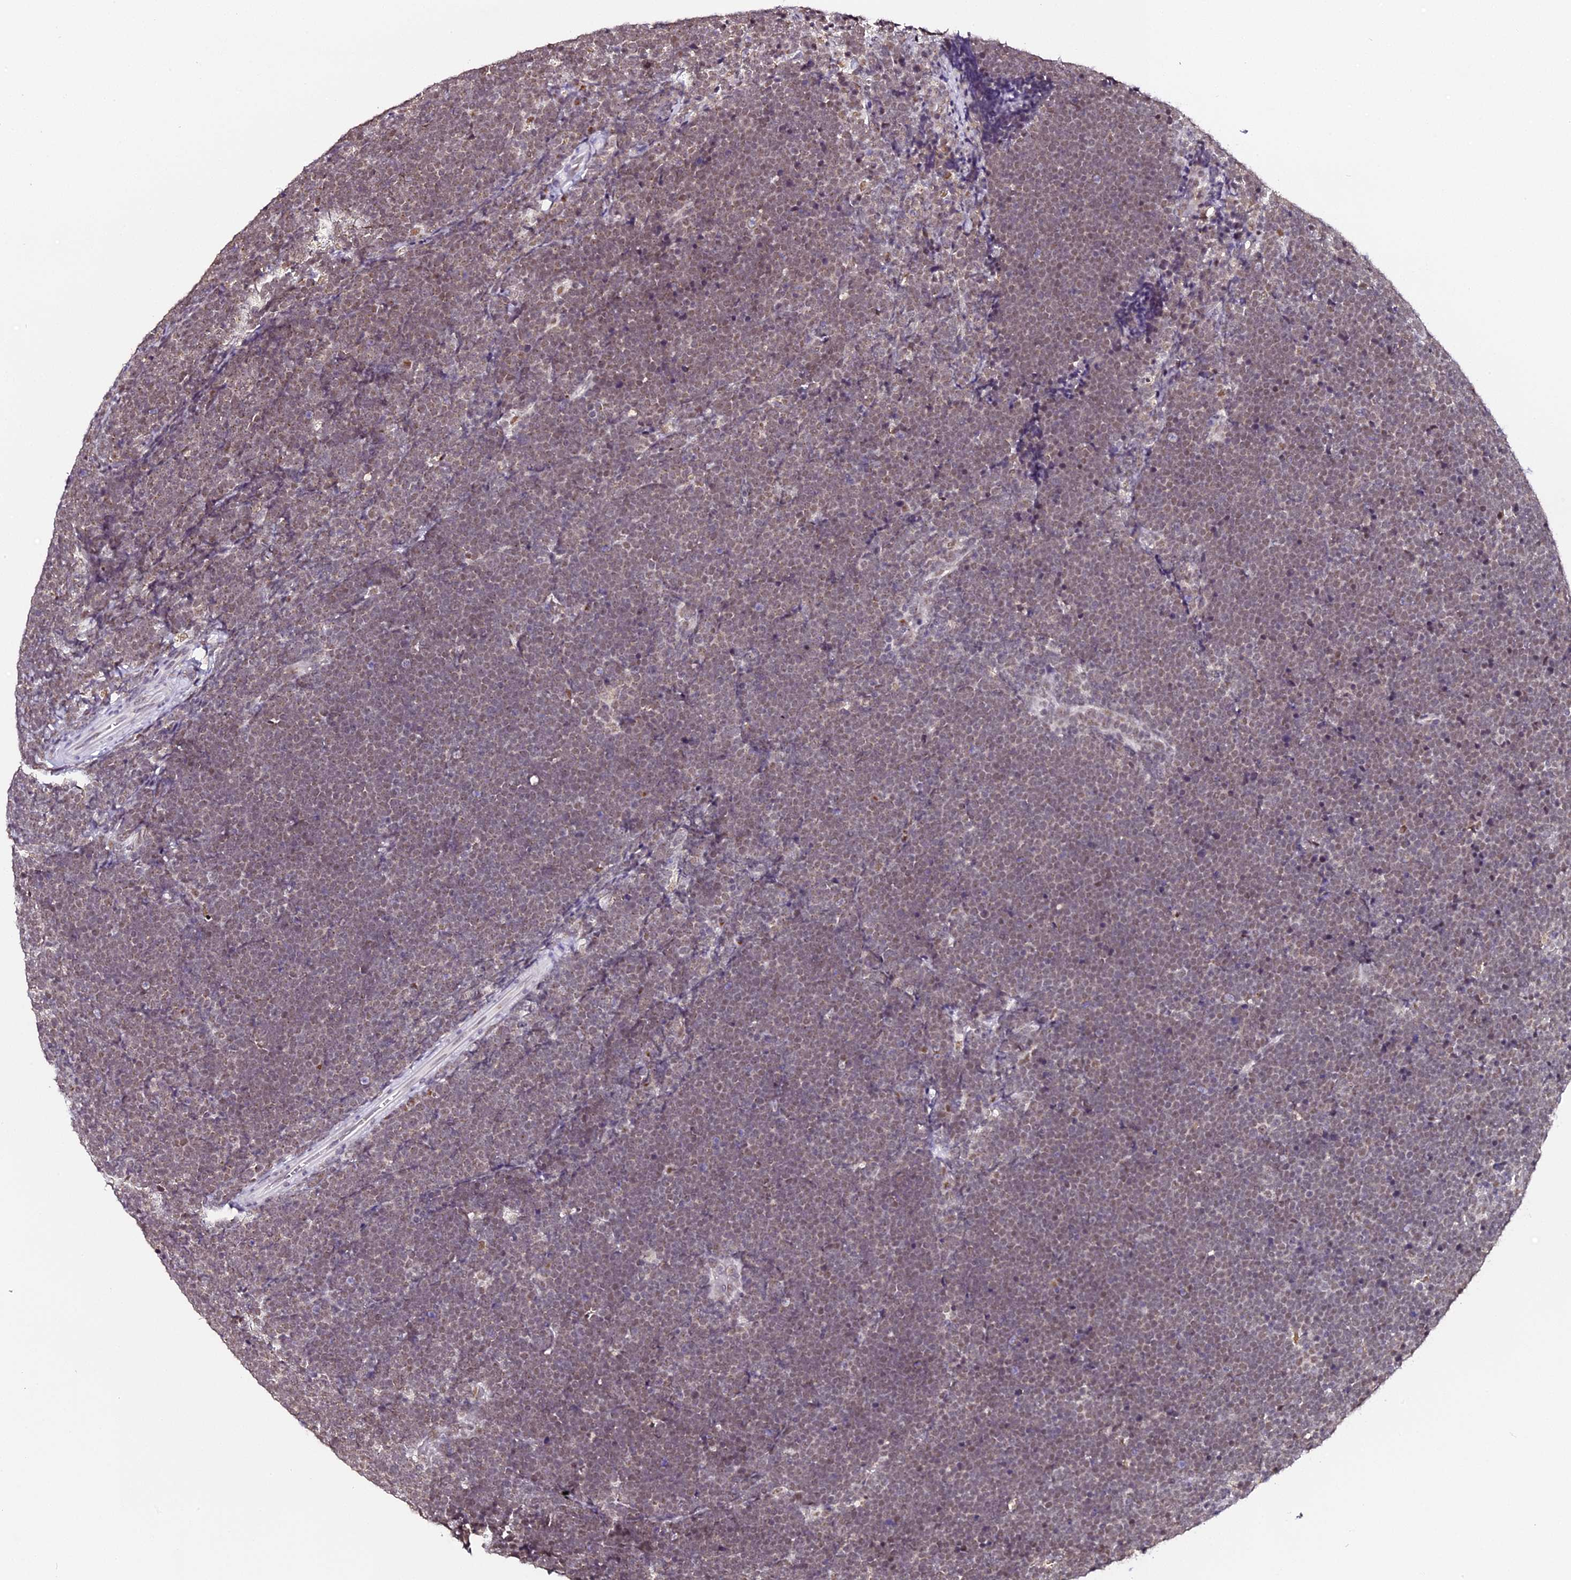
{"staining": {"intensity": "weak", "quantity": "25%-75%", "location": "nuclear"}, "tissue": "lymphoma", "cell_type": "Tumor cells", "image_type": "cancer", "snomed": [{"axis": "morphology", "description": "Malignant lymphoma, non-Hodgkin's type, High grade"}, {"axis": "topography", "description": "Lymph node"}], "caption": "Lymphoma tissue shows weak nuclear positivity in approximately 25%-75% of tumor cells", "gene": "NCBP1", "patient": {"sex": "male", "age": 13}}